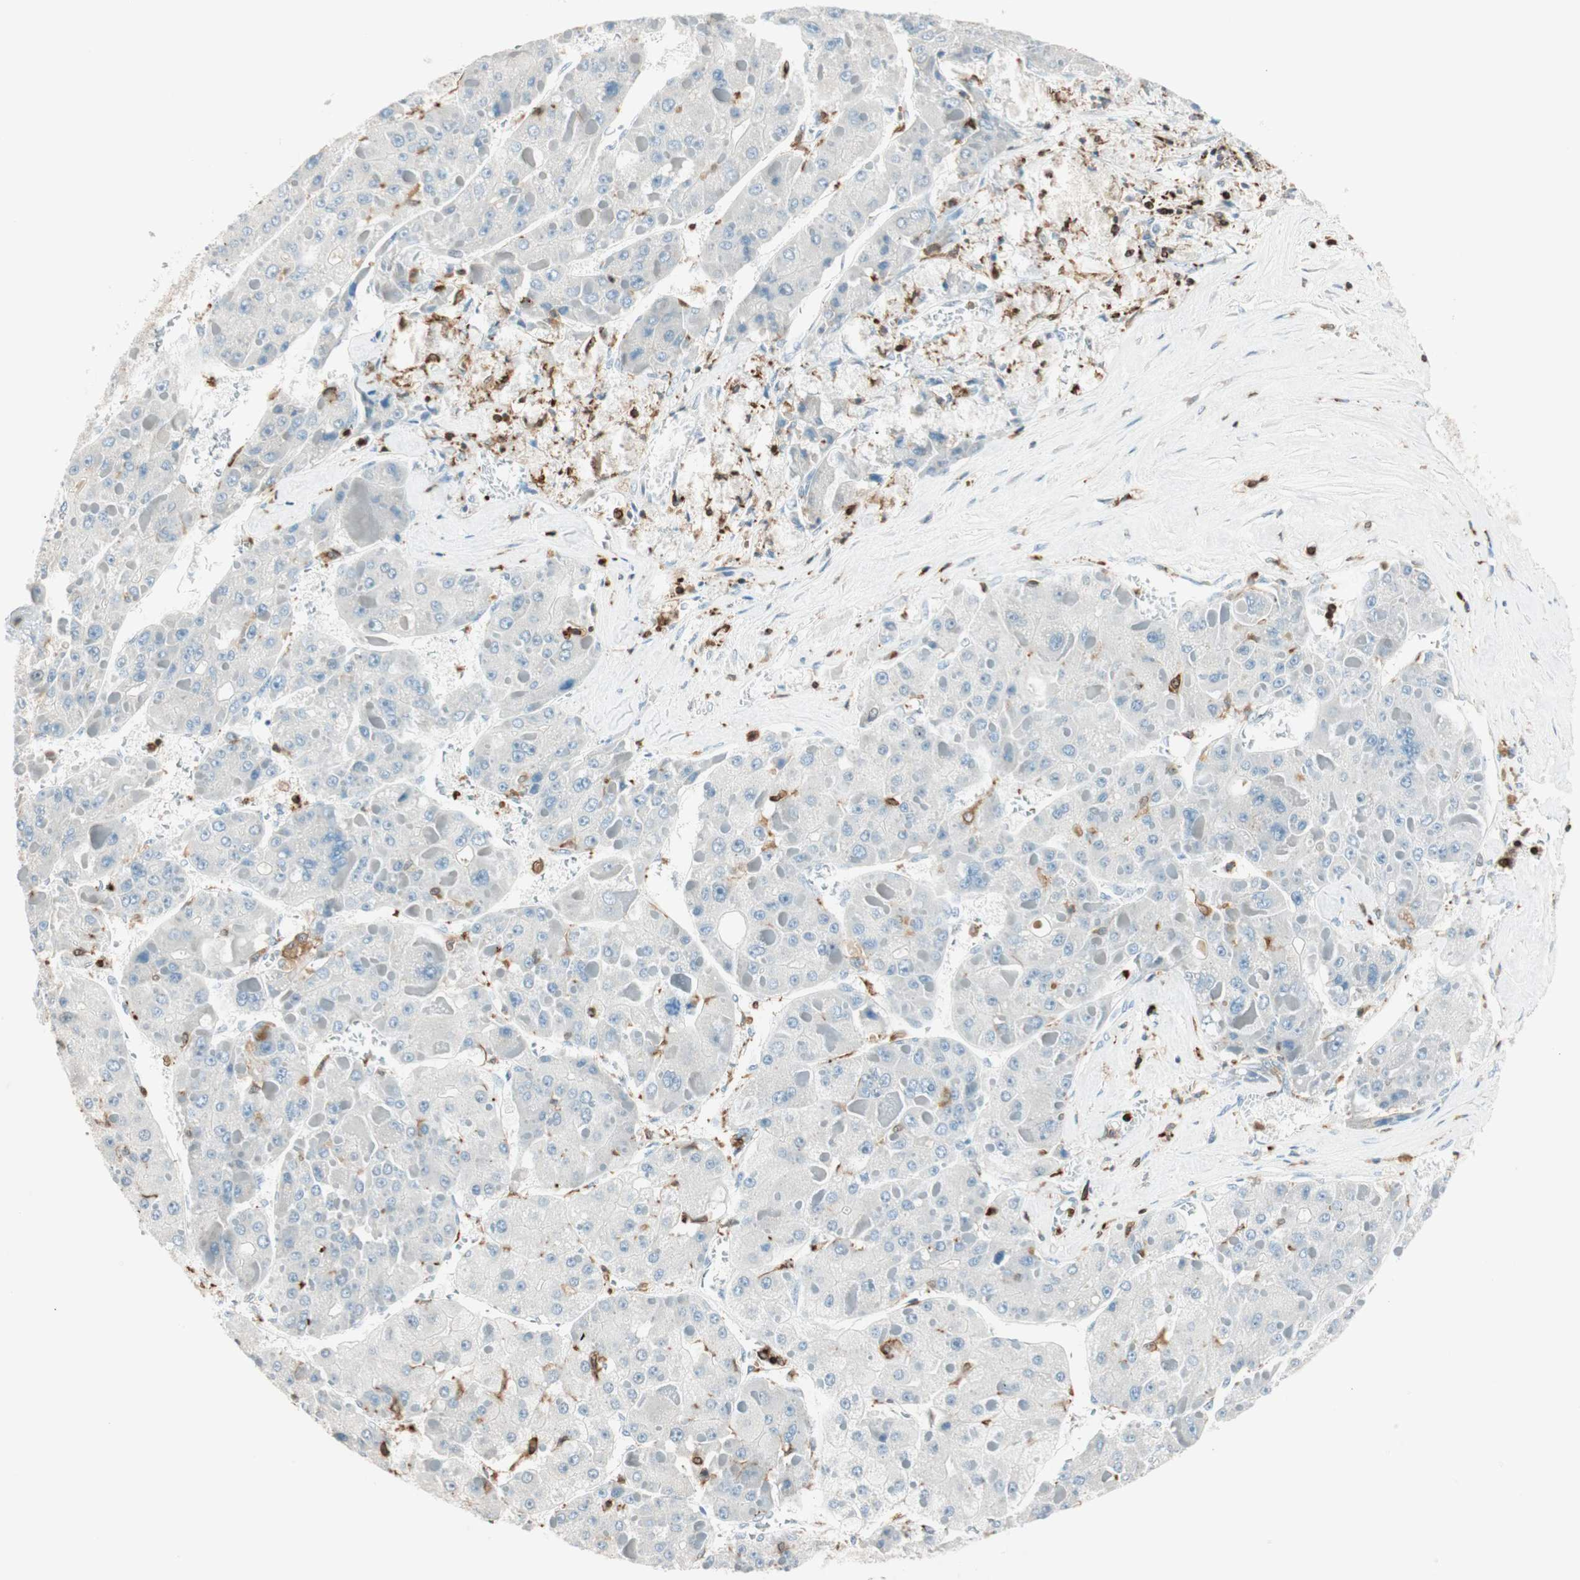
{"staining": {"intensity": "weak", "quantity": "25%-75%", "location": "cytoplasmic/membranous"}, "tissue": "liver cancer", "cell_type": "Tumor cells", "image_type": "cancer", "snomed": [{"axis": "morphology", "description": "Carcinoma, Hepatocellular, NOS"}, {"axis": "topography", "description": "Liver"}], "caption": "Liver cancer tissue shows weak cytoplasmic/membranous staining in approximately 25%-75% of tumor cells, visualized by immunohistochemistry.", "gene": "HPGD", "patient": {"sex": "female", "age": 73}}